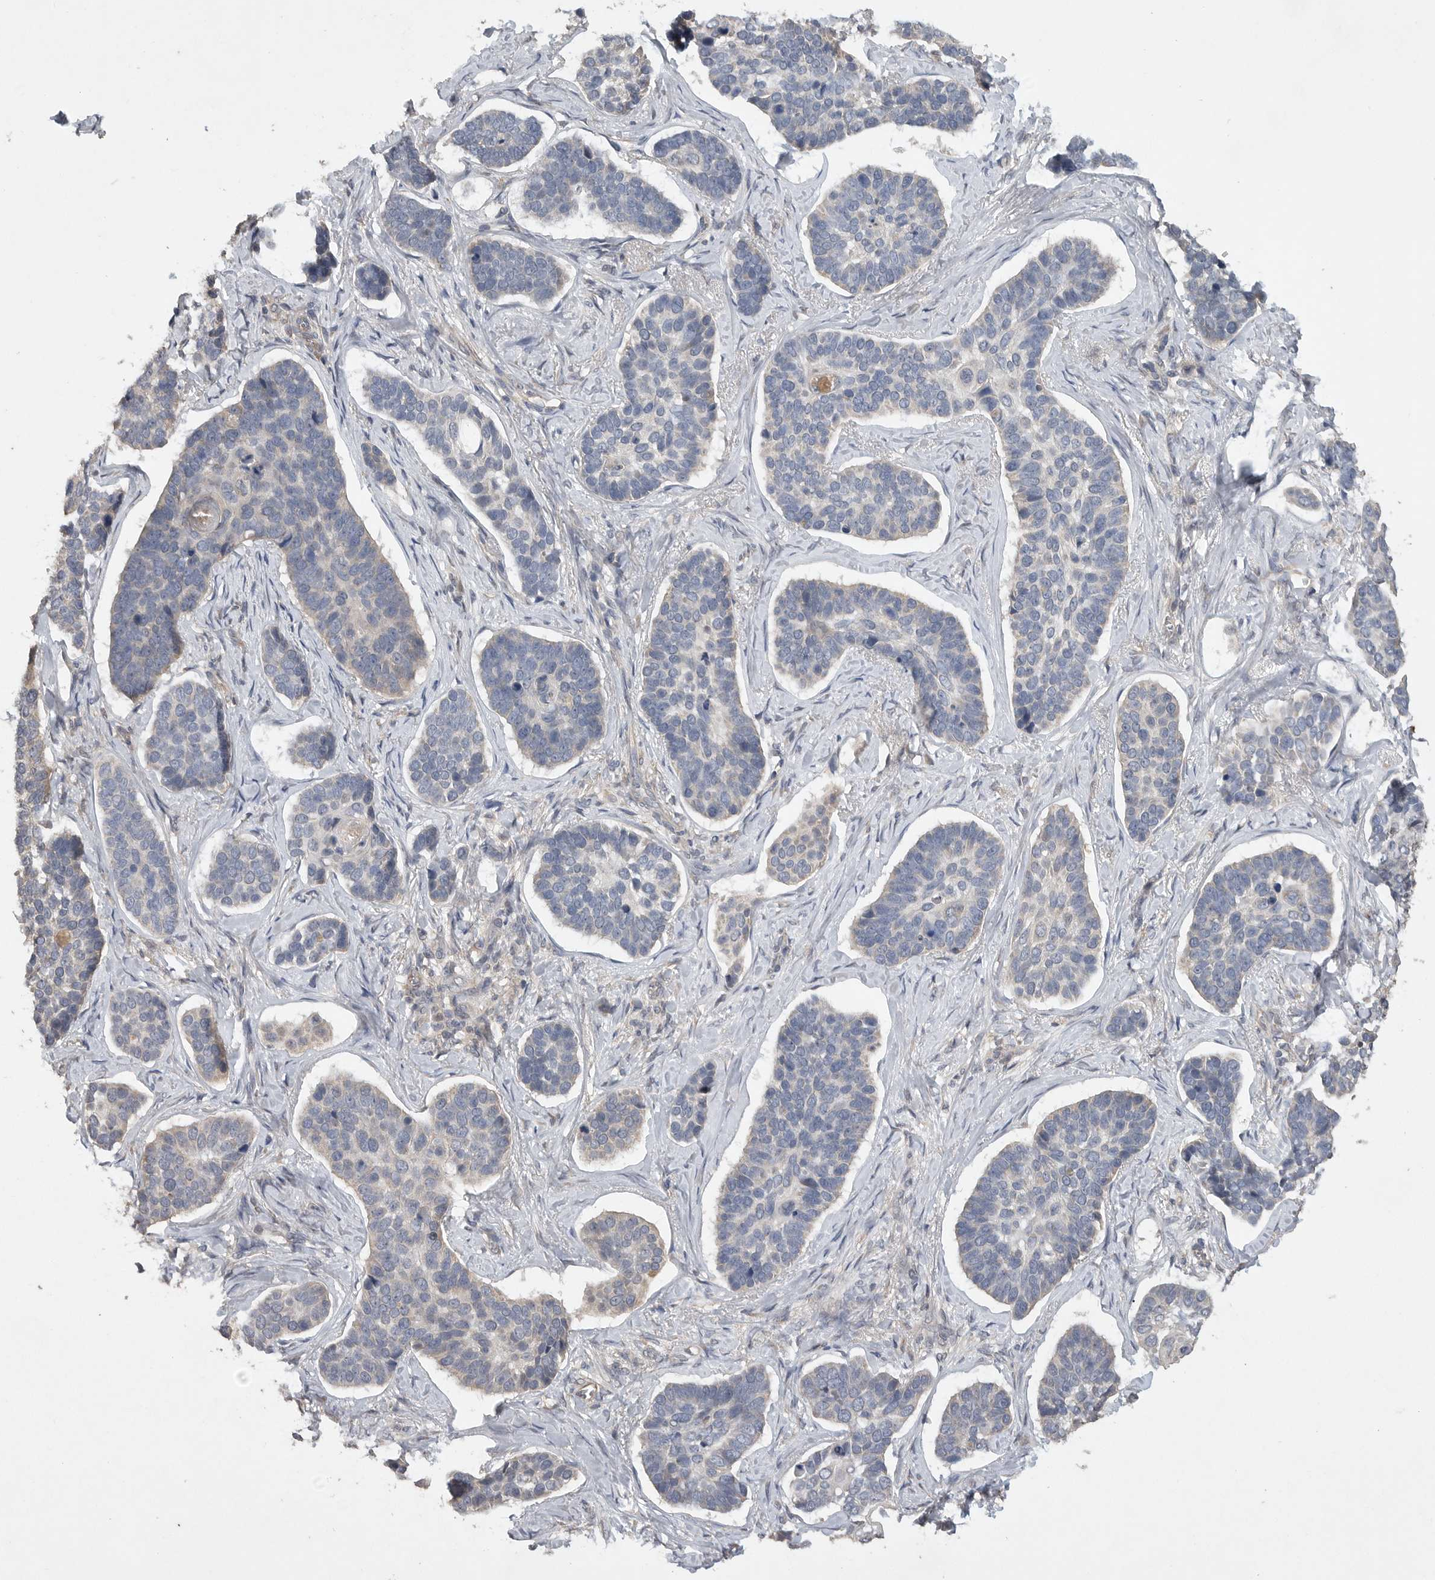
{"staining": {"intensity": "negative", "quantity": "none", "location": "none"}, "tissue": "skin cancer", "cell_type": "Tumor cells", "image_type": "cancer", "snomed": [{"axis": "morphology", "description": "Basal cell carcinoma"}, {"axis": "topography", "description": "Skin"}], "caption": "Image shows no significant protein positivity in tumor cells of skin basal cell carcinoma.", "gene": "EDEM3", "patient": {"sex": "male", "age": 62}}